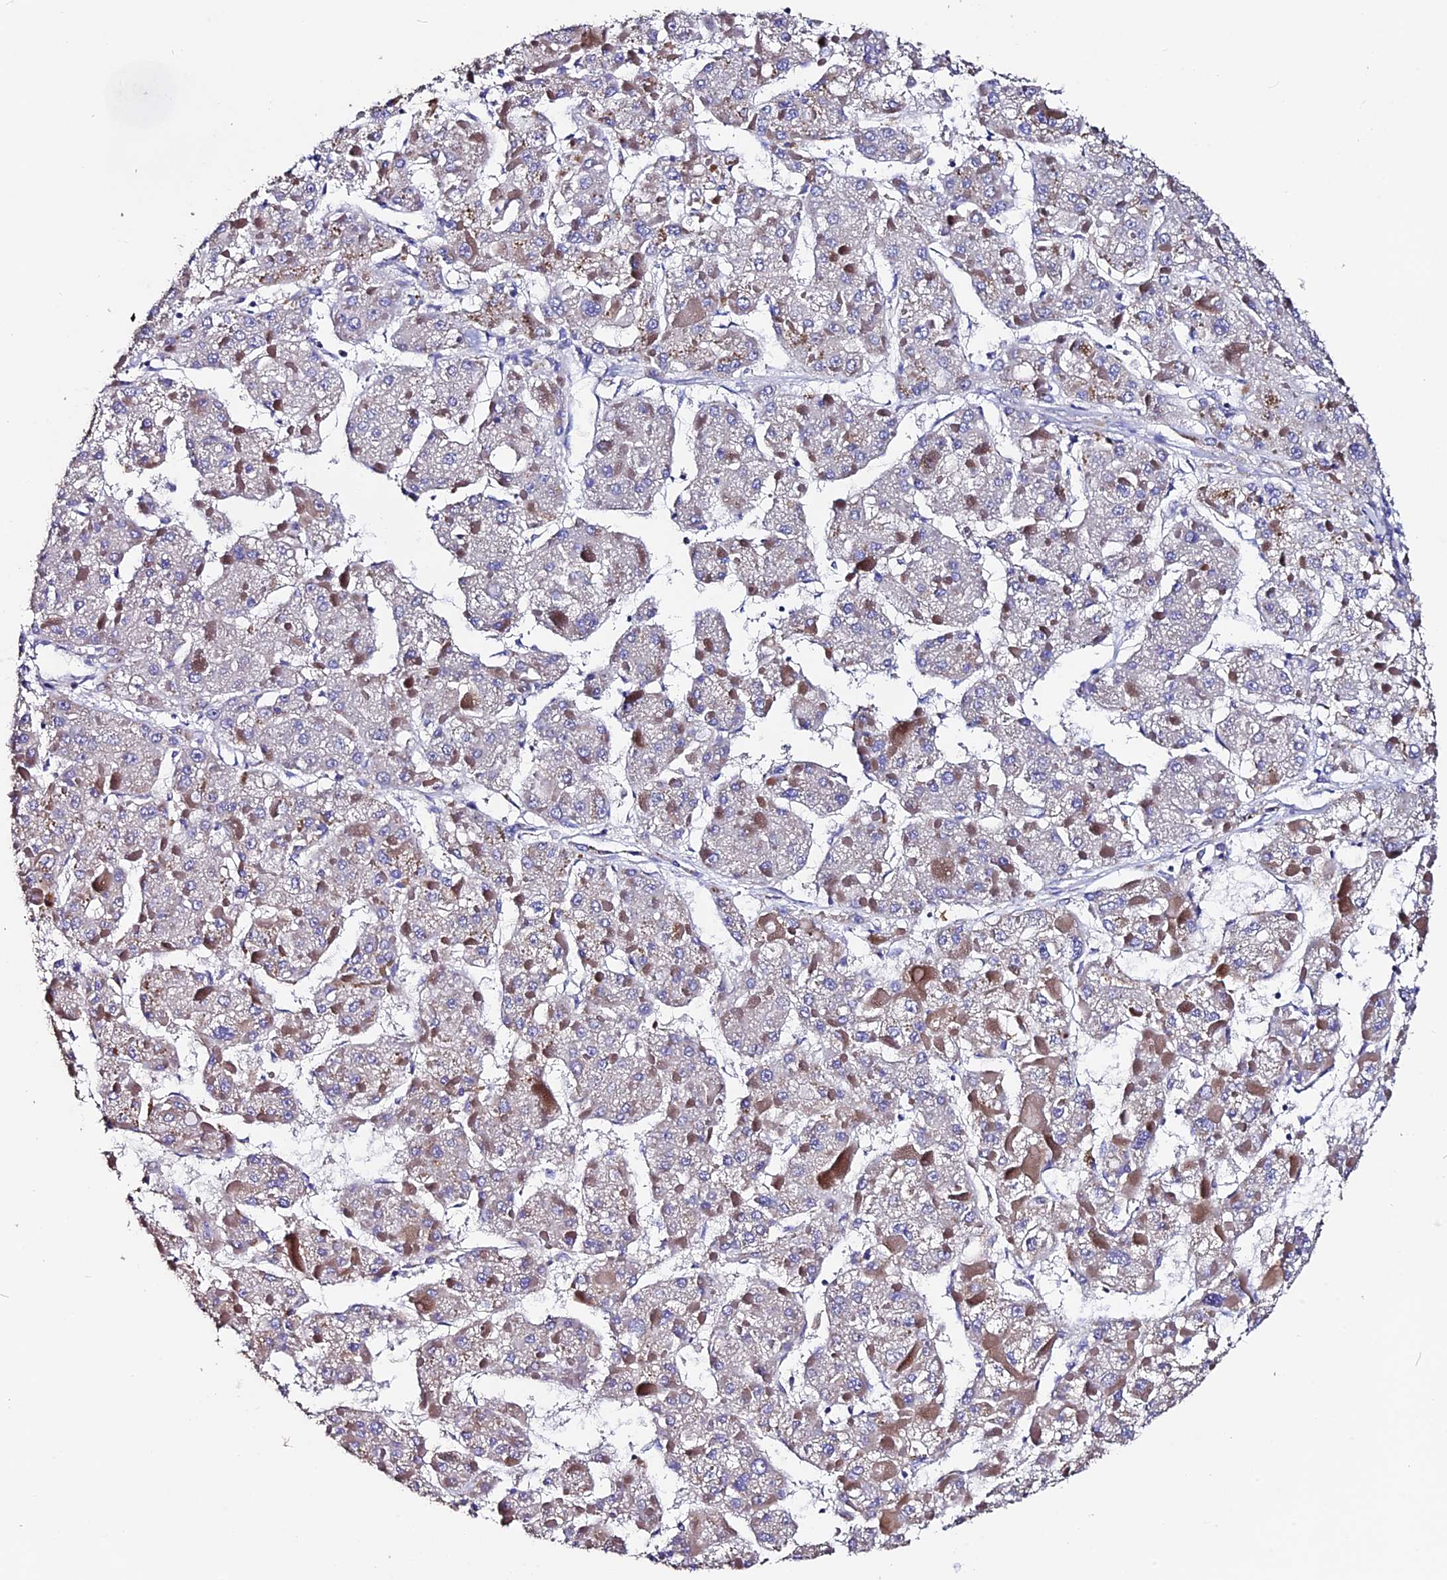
{"staining": {"intensity": "weak", "quantity": "25%-75%", "location": "cytoplasmic/membranous"}, "tissue": "liver cancer", "cell_type": "Tumor cells", "image_type": "cancer", "snomed": [{"axis": "morphology", "description": "Carcinoma, Hepatocellular, NOS"}, {"axis": "topography", "description": "Liver"}], "caption": "Protein analysis of hepatocellular carcinoma (liver) tissue demonstrates weak cytoplasmic/membranous positivity in about 25%-75% of tumor cells.", "gene": "FBXW9", "patient": {"sex": "female", "age": 73}}